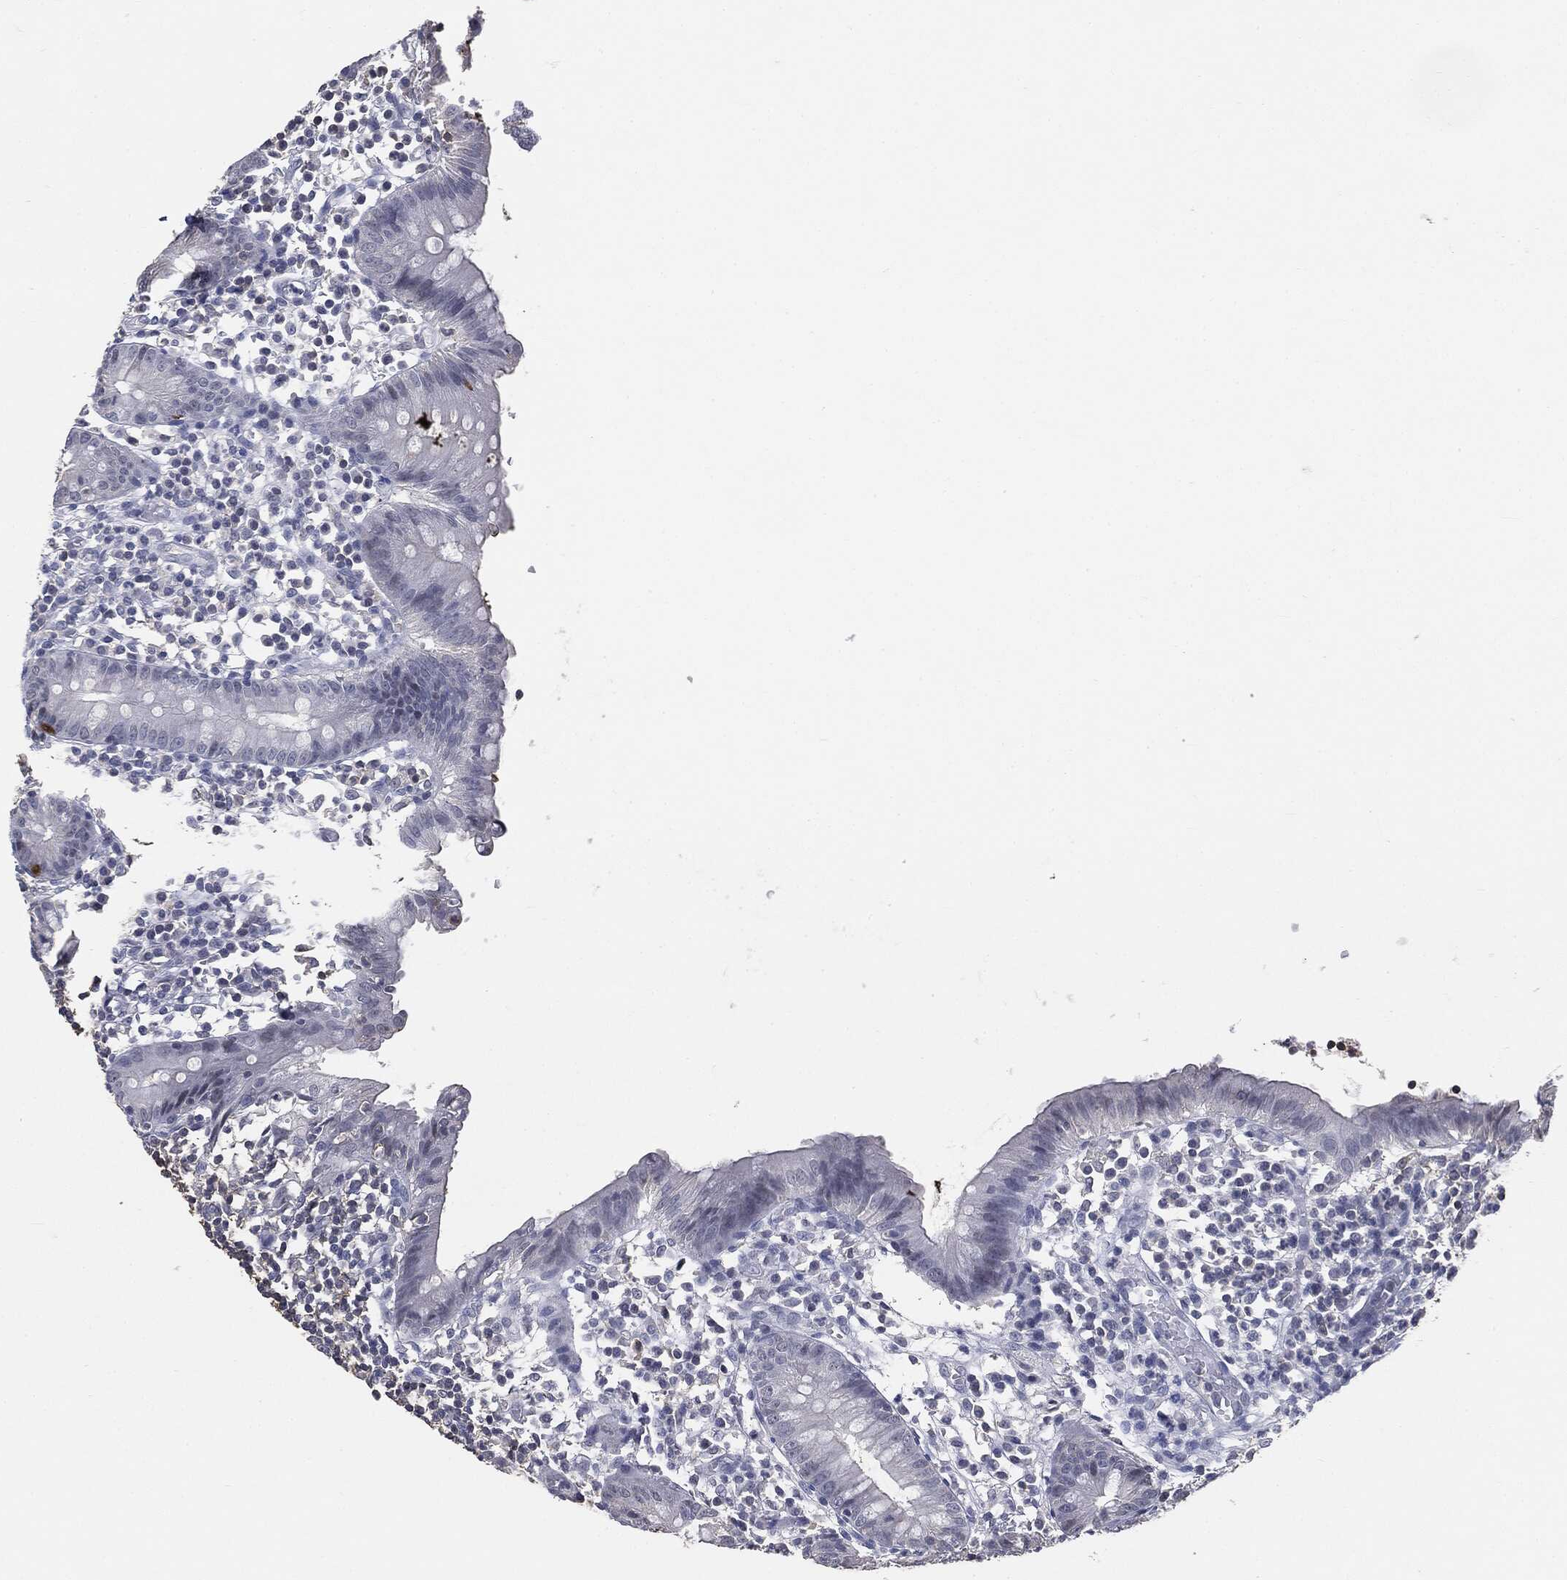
{"staining": {"intensity": "strong", "quantity": "<25%", "location": "cytoplasmic/membranous"}, "tissue": "appendix", "cell_type": "Glandular cells", "image_type": "normal", "snomed": [{"axis": "morphology", "description": "Normal tissue, NOS"}, {"axis": "topography", "description": "Appendix"}], "caption": "An immunohistochemistry (IHC) histopathology image of normal tissue is shown. Protein staining in brown shows strong cytoplasmic/membranous positivity in appendix within glandular cells.", "gene": "SLC2A2", "patient": {"sex": "female", "age": 40}}